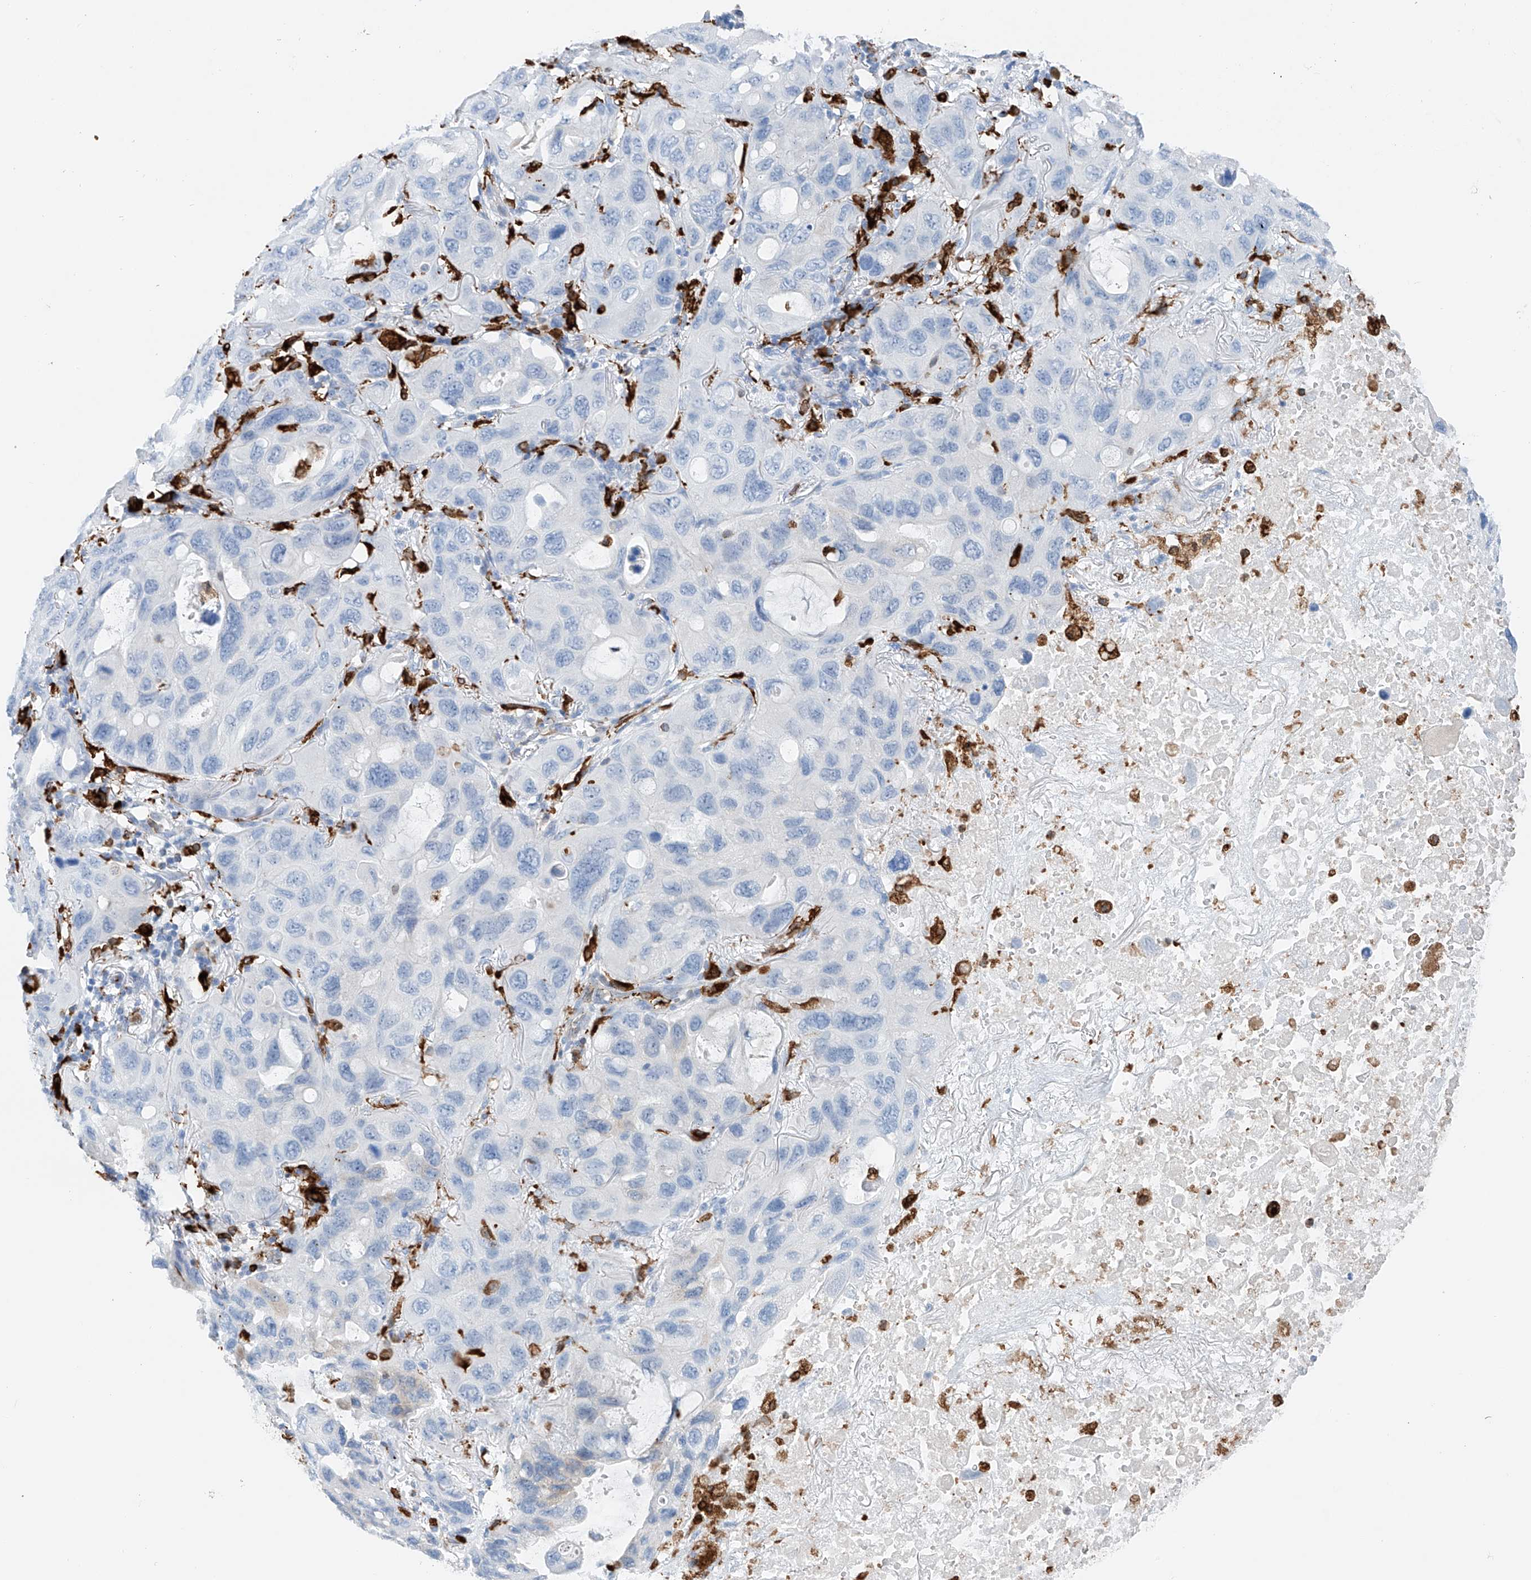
{"staining": {"intensity": "negative", "quantity": "none", "location": "none"}, "tissue": "lung cancer", "cell_type": "Tumor cells", "image_type": "cancer", "snomed": [{"axis": "morphology", "description": "Squamous cell carcinoma, NOS"}, {"axis": "topography", "description": "Lung"}], "caption": "IHC micrograph of human lung cancer (squamous cell carcinoma) stained for a protein (brown), which demonstrates no staining in tumor cells. (DAB immunohistochemistry visualized using brightfield microscopy, high magnification).", "gene": "TBXAS1", "patient": {"sex": "female", "age": 73}}